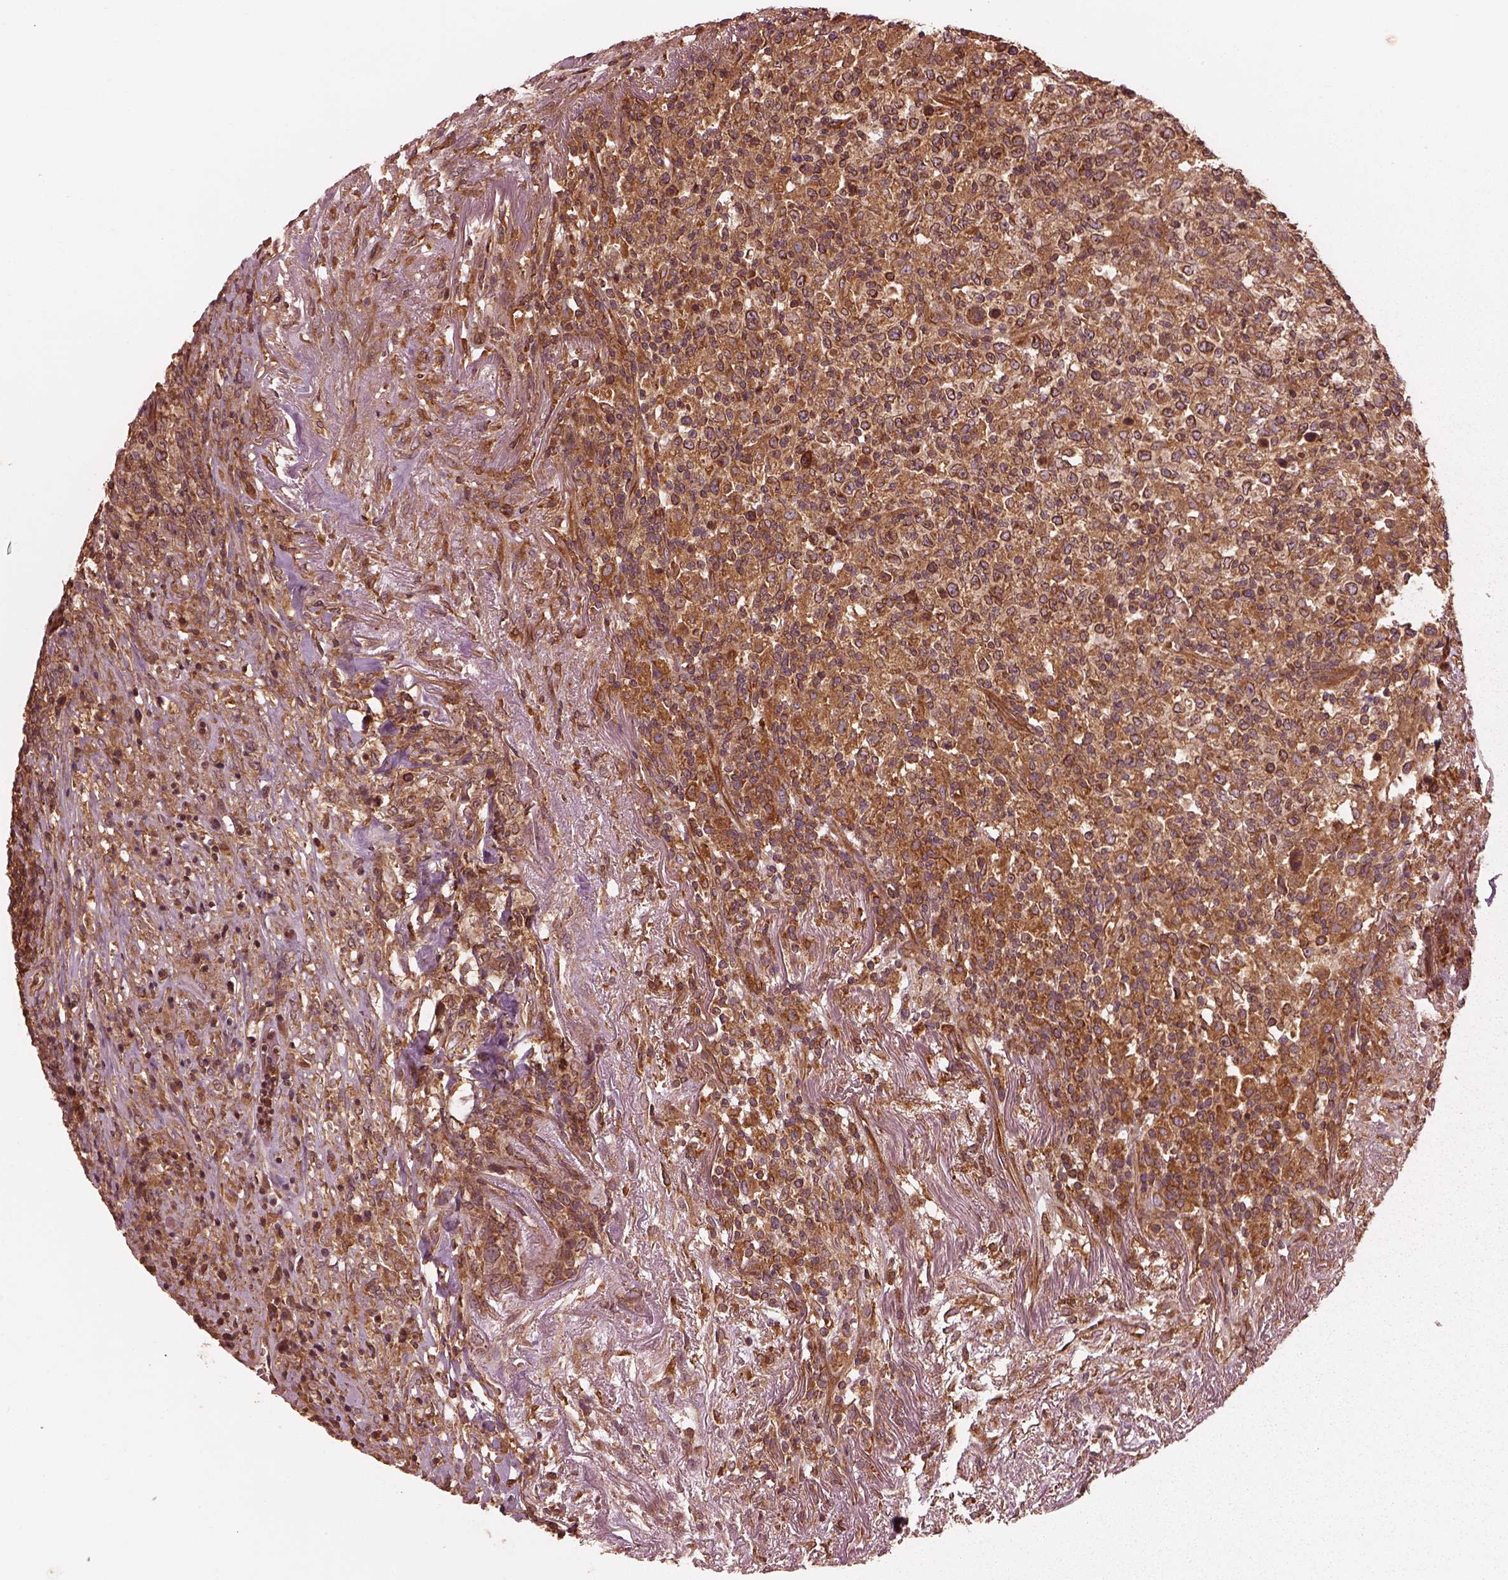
{"staining": {"intensity": "moderate", "quantity": ">75%", "location": "cytoplasmic/membranous"}, "tissue": "lymphoma", "cell_type": "Tumor cells", "image_type": "cancer", "snomed": [{"axis": "morphology", "description": "Malignant lymphoma, non-Hodgkin's type, High grade"}, {"axis": "topography", "description": "Lung"}], "caption": "Human high-grade malignant lymphoma, non-Hodgkin's type stained with a protein marker demonstrates moderate staining in tumor cells.", "gene": "PIK3R2", "patient": {"sex": "male", "age": 79}}